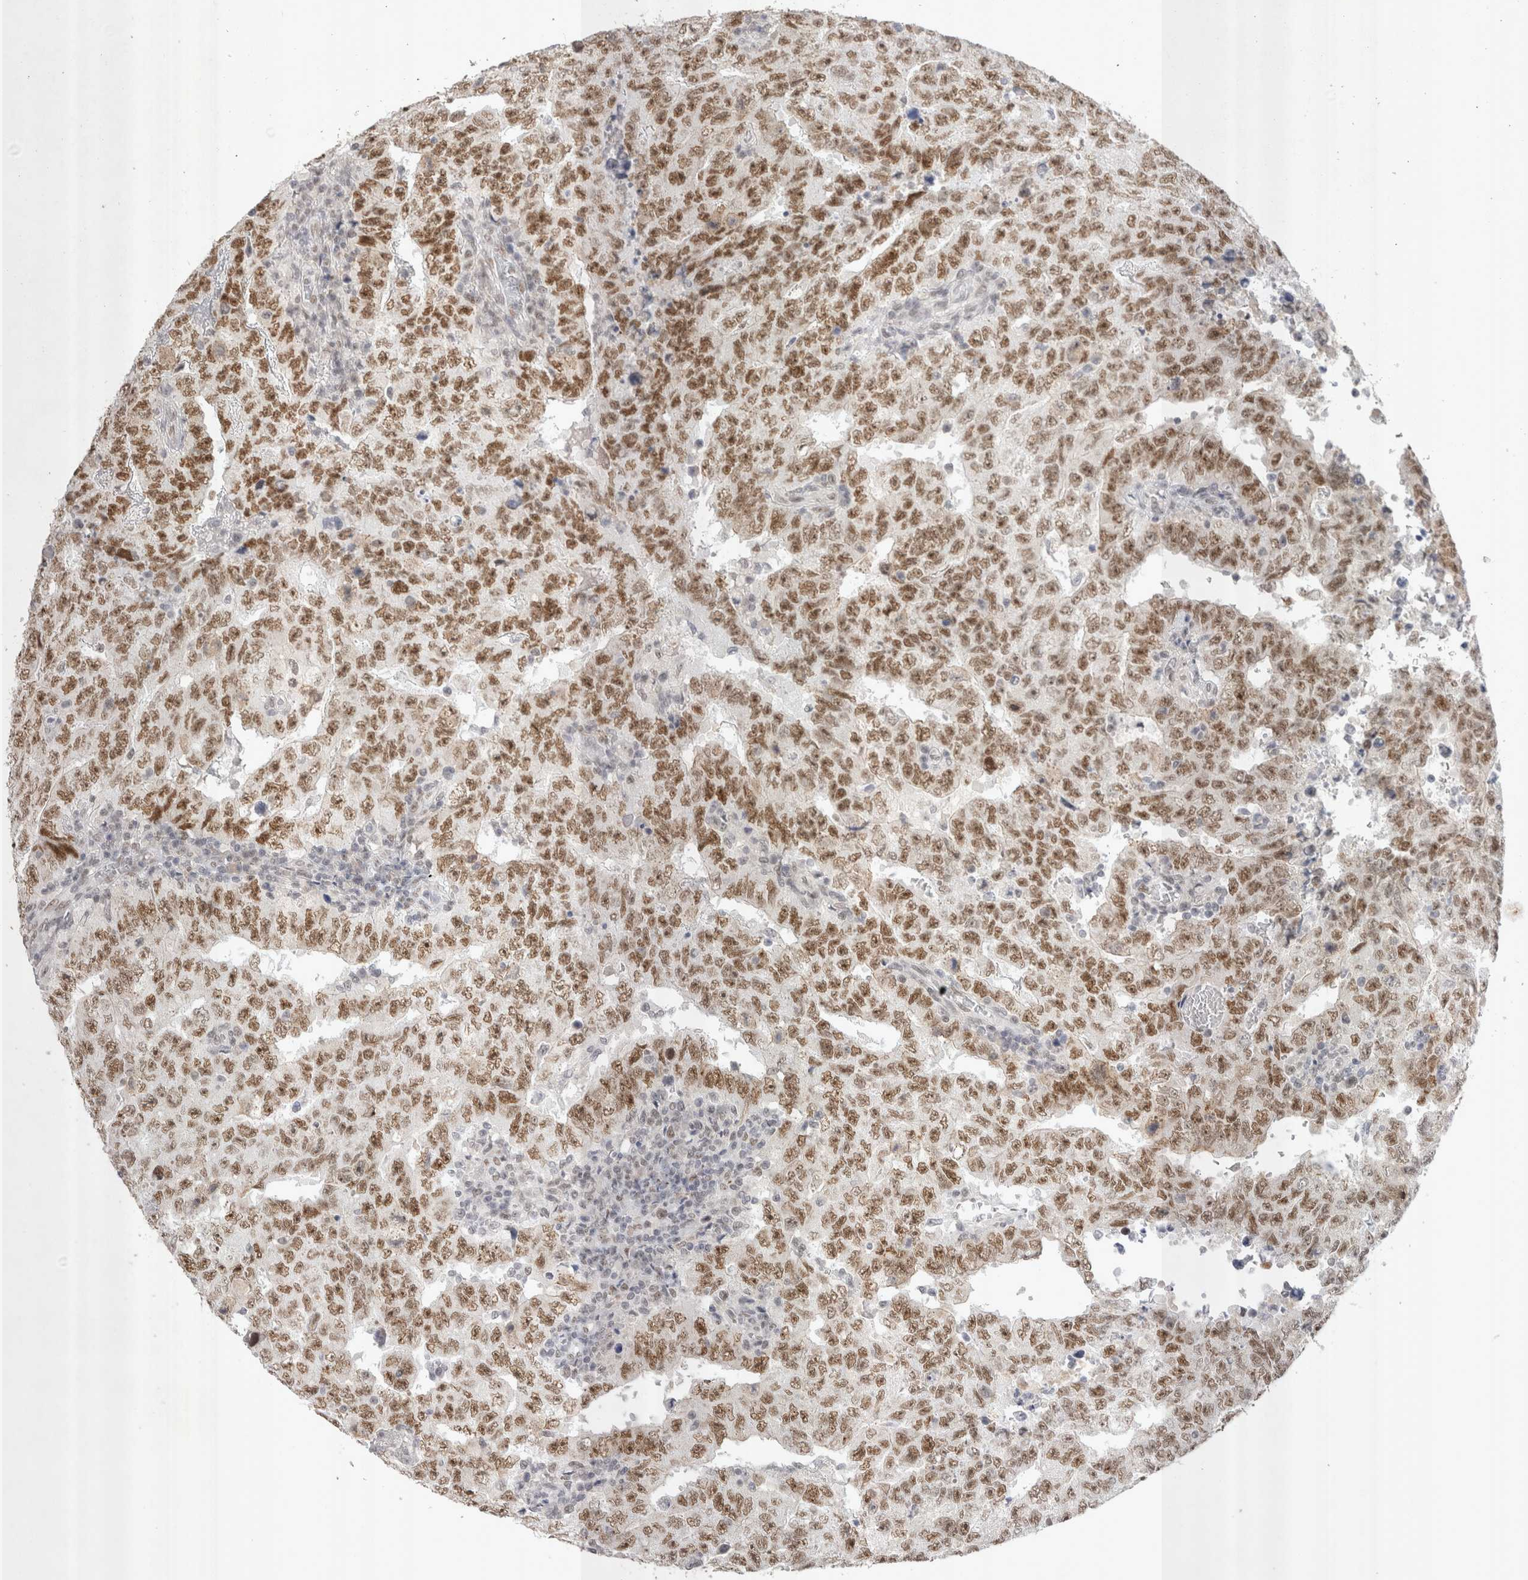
{"staining": {"intensity": "moderate", "quantity": ">75%", "location": "nuclear"}, "tissue": "testis cancer", "cell_type": "Tumor cells", "image_type": "cancer", "snomed": [{"axis": "morphology", "description": "Carcinoma, Embryonal, NOS"}, {"axis": "topography", "description": "Testis"}], "caption": "A brown stain highlights moderate nuclear staining of a protein in testis cancer tumor cells.", "gene": "RECQL4", "patient": {"sex": "male", "age": 26}}